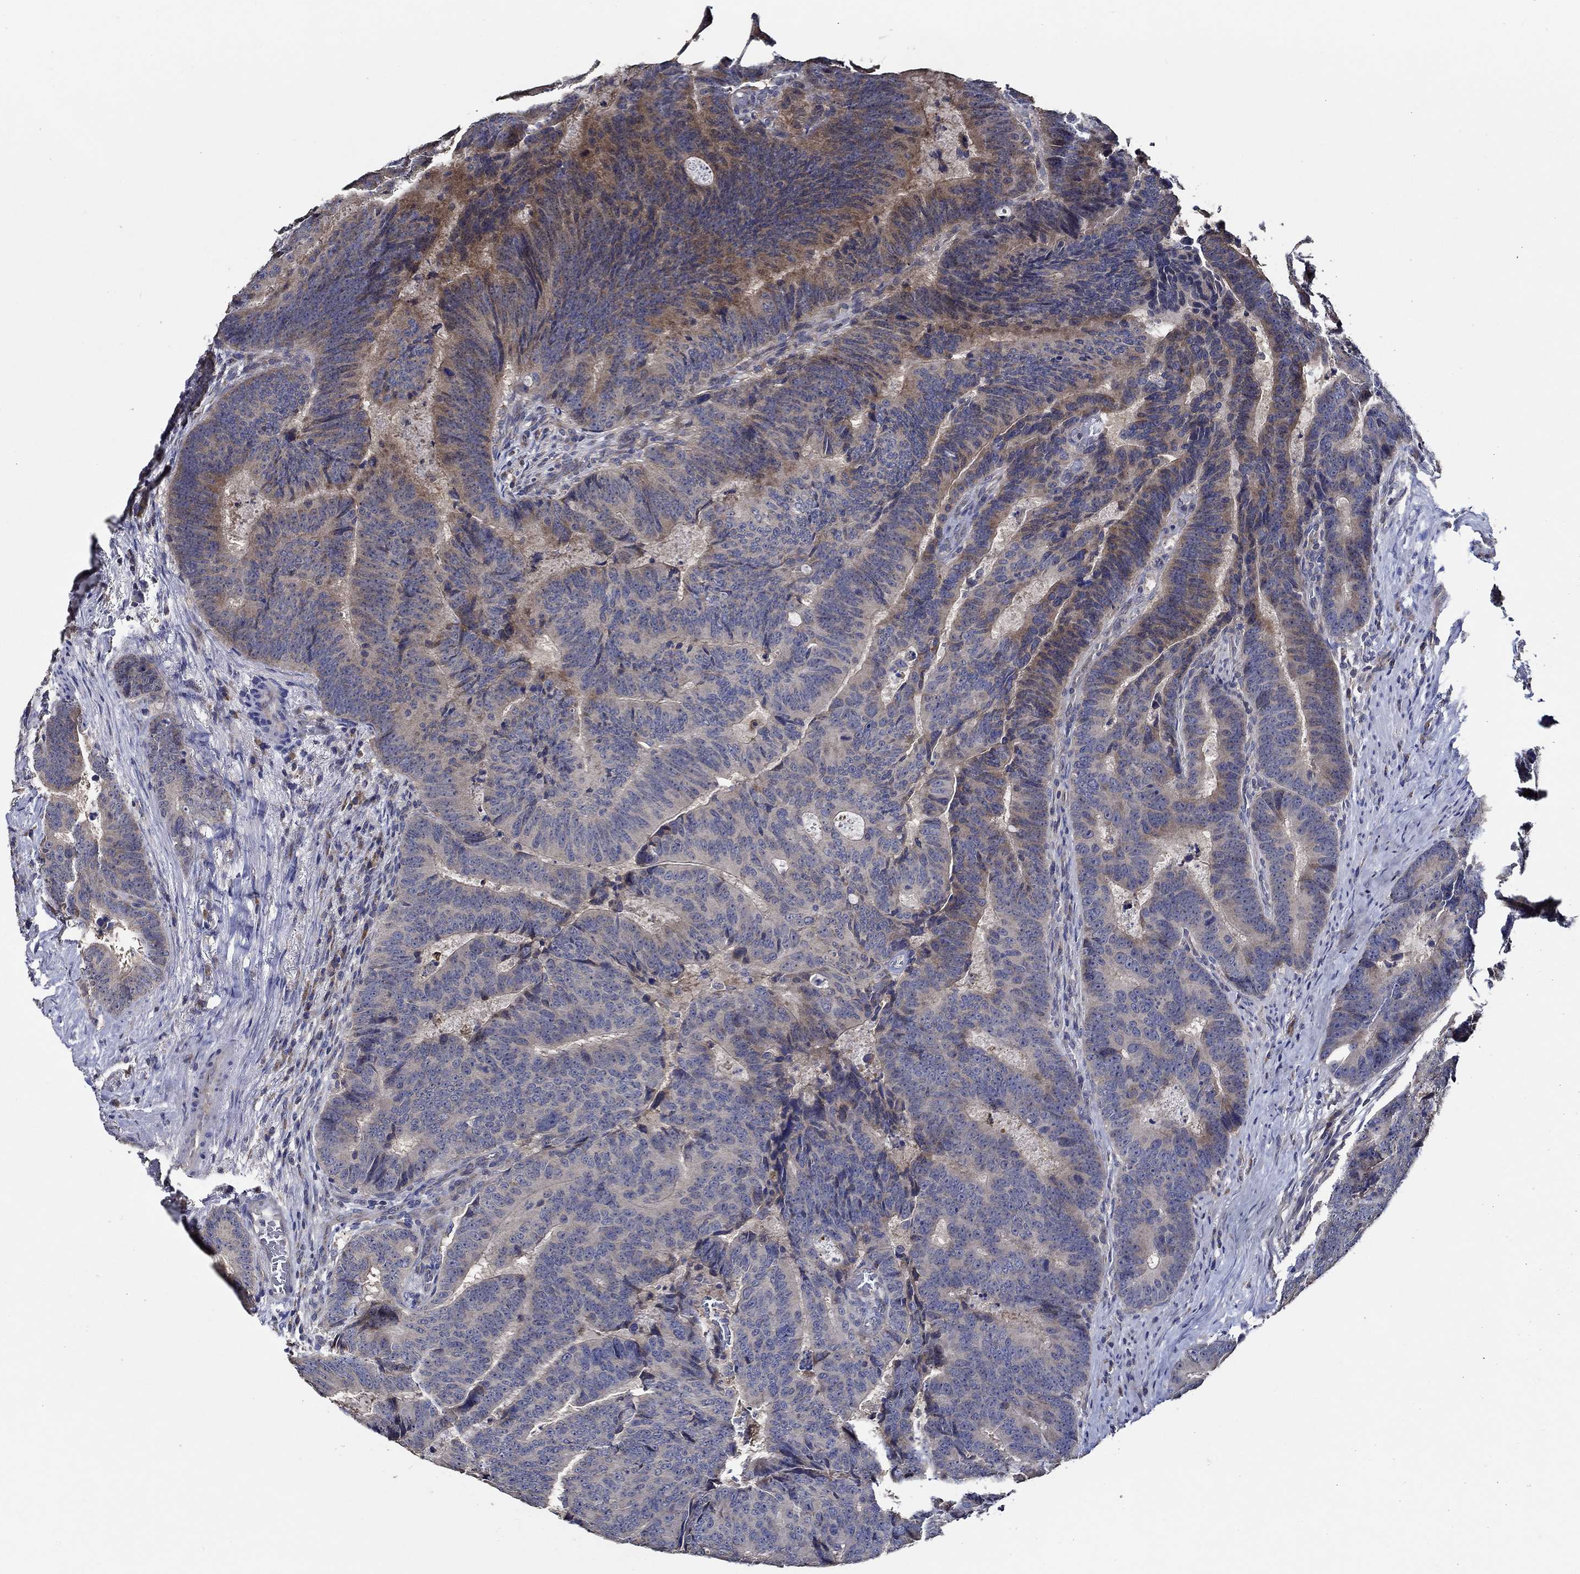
{"staining": {"intensity": "moderate", "quantity": "<25%", "location": "cytoplasmic/membranous"}, "tissue": "colorectal cancer", "cell_type": "Tumor cells", "image_type": "cancer", "snomed": [{"axis": "morphology", "description": "Adenocarcinoma, NOS"}, {"axis": "topography", "description": "Colon"}], "caption": "Brown immunohistochemical staining in colorectal adenocarcinoma shows moderate cytoplasmic/membranous positivity in about <25% of tumor cells.", "gene": "WDR53", "patient": {"sex": "female", "age": 82}}